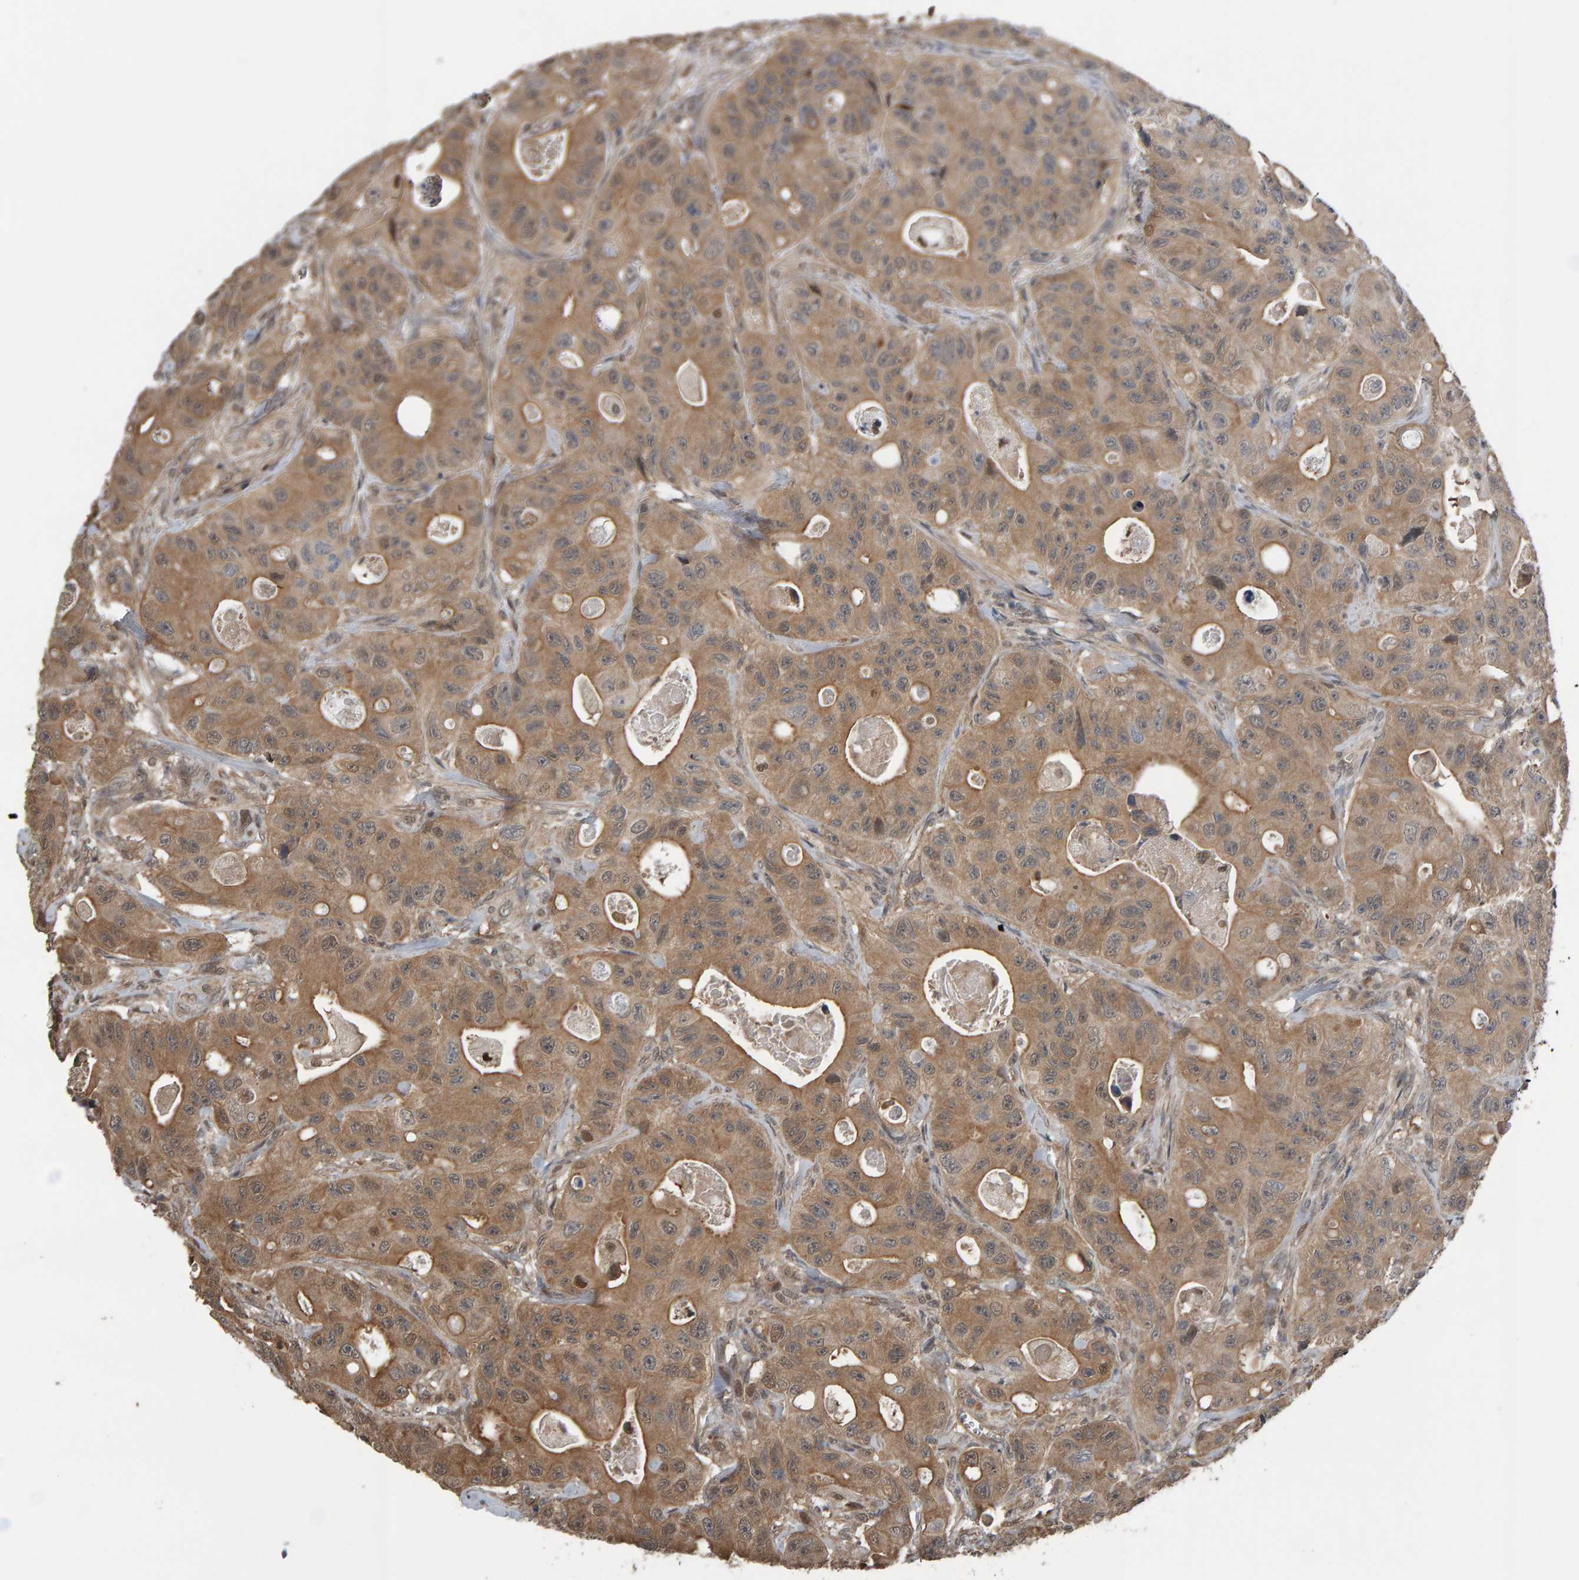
{"staining": {"intensity": "moderate", "quantity": ">75%", "location": "cytoplasmic/membranous"}, "tissue": "colorectal cancer", "cell_type": "Tumor cells", "image_type": "cancer", "snomed": [{"axis": "morphology", "description": "Adenocarcinoma, NOS"}, {"axis": "topography", "description": "Colon"}], "caption": "Brown immunohistochemical staining in colorectal adenocarcinoma reveals moderate cytoplasmic/membranous staining in approximately >75% of tumor cells.", "gene": "COASY", "patient": {"sex": "female", "age": 46}}